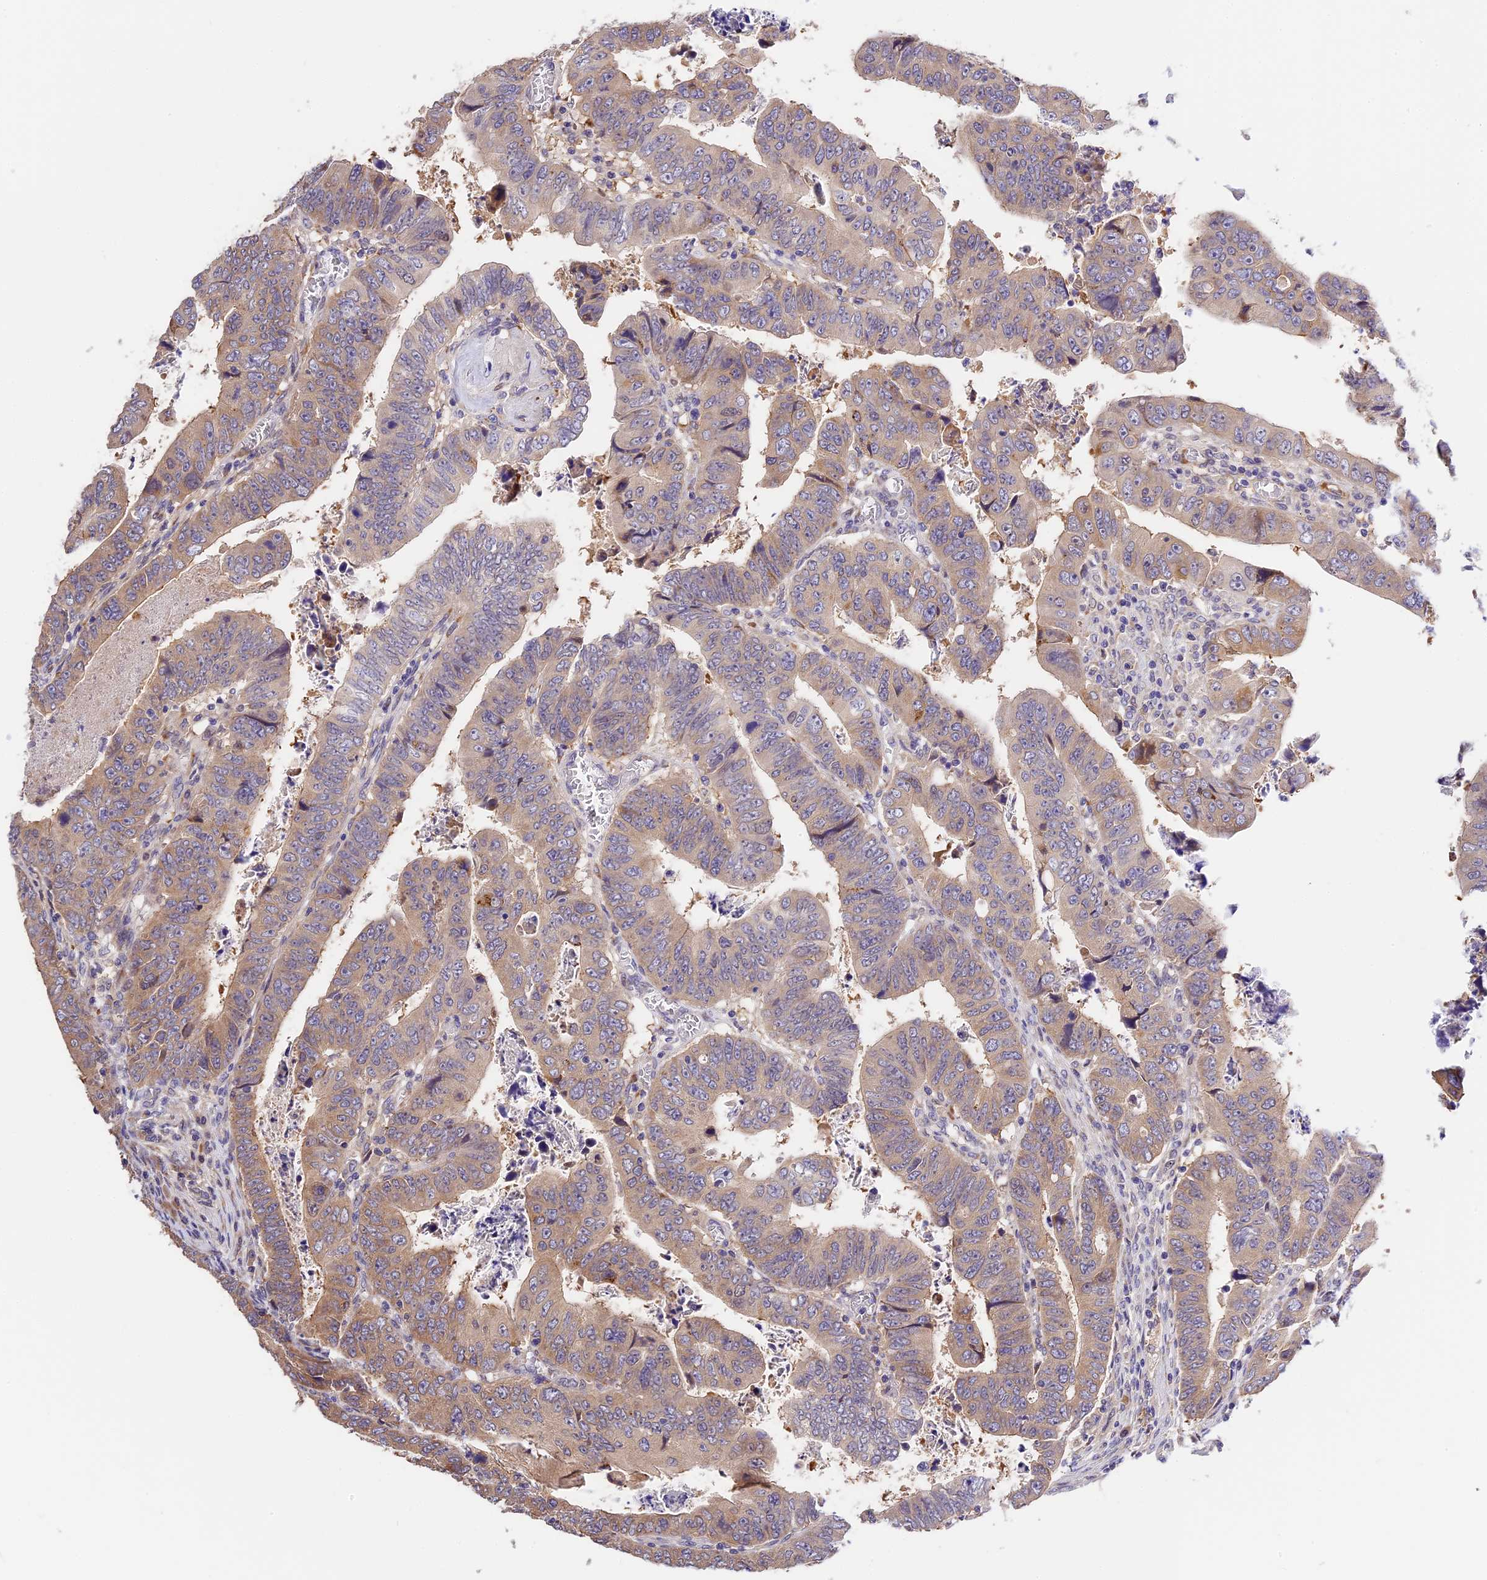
{"staining": {"intensity": "moderate", "quantity": "25%-75%", "location": "cytoplasmic/membranous"}, "tissue": "colorectal cancer", "cell_type": "Tumor cells", "image_type": "cancer", "snomed": [{"axis": "morphology", "description": "Normal tissue, NOS"}, {"axis": "morphology", "description": "Adenocarcinoma, NOS"}, {"axis": "topography", "description": "Rectum"}], "caption": "This micrograph exhibits immunohistochemistry staining of human colorectal adenocarcinoma, with medium moderate cytoplasmic/membranous expression in about 25%-75% of tumor cells.", "gene": "BSCL2", "patient": {"sex": "female", "age": 65}}